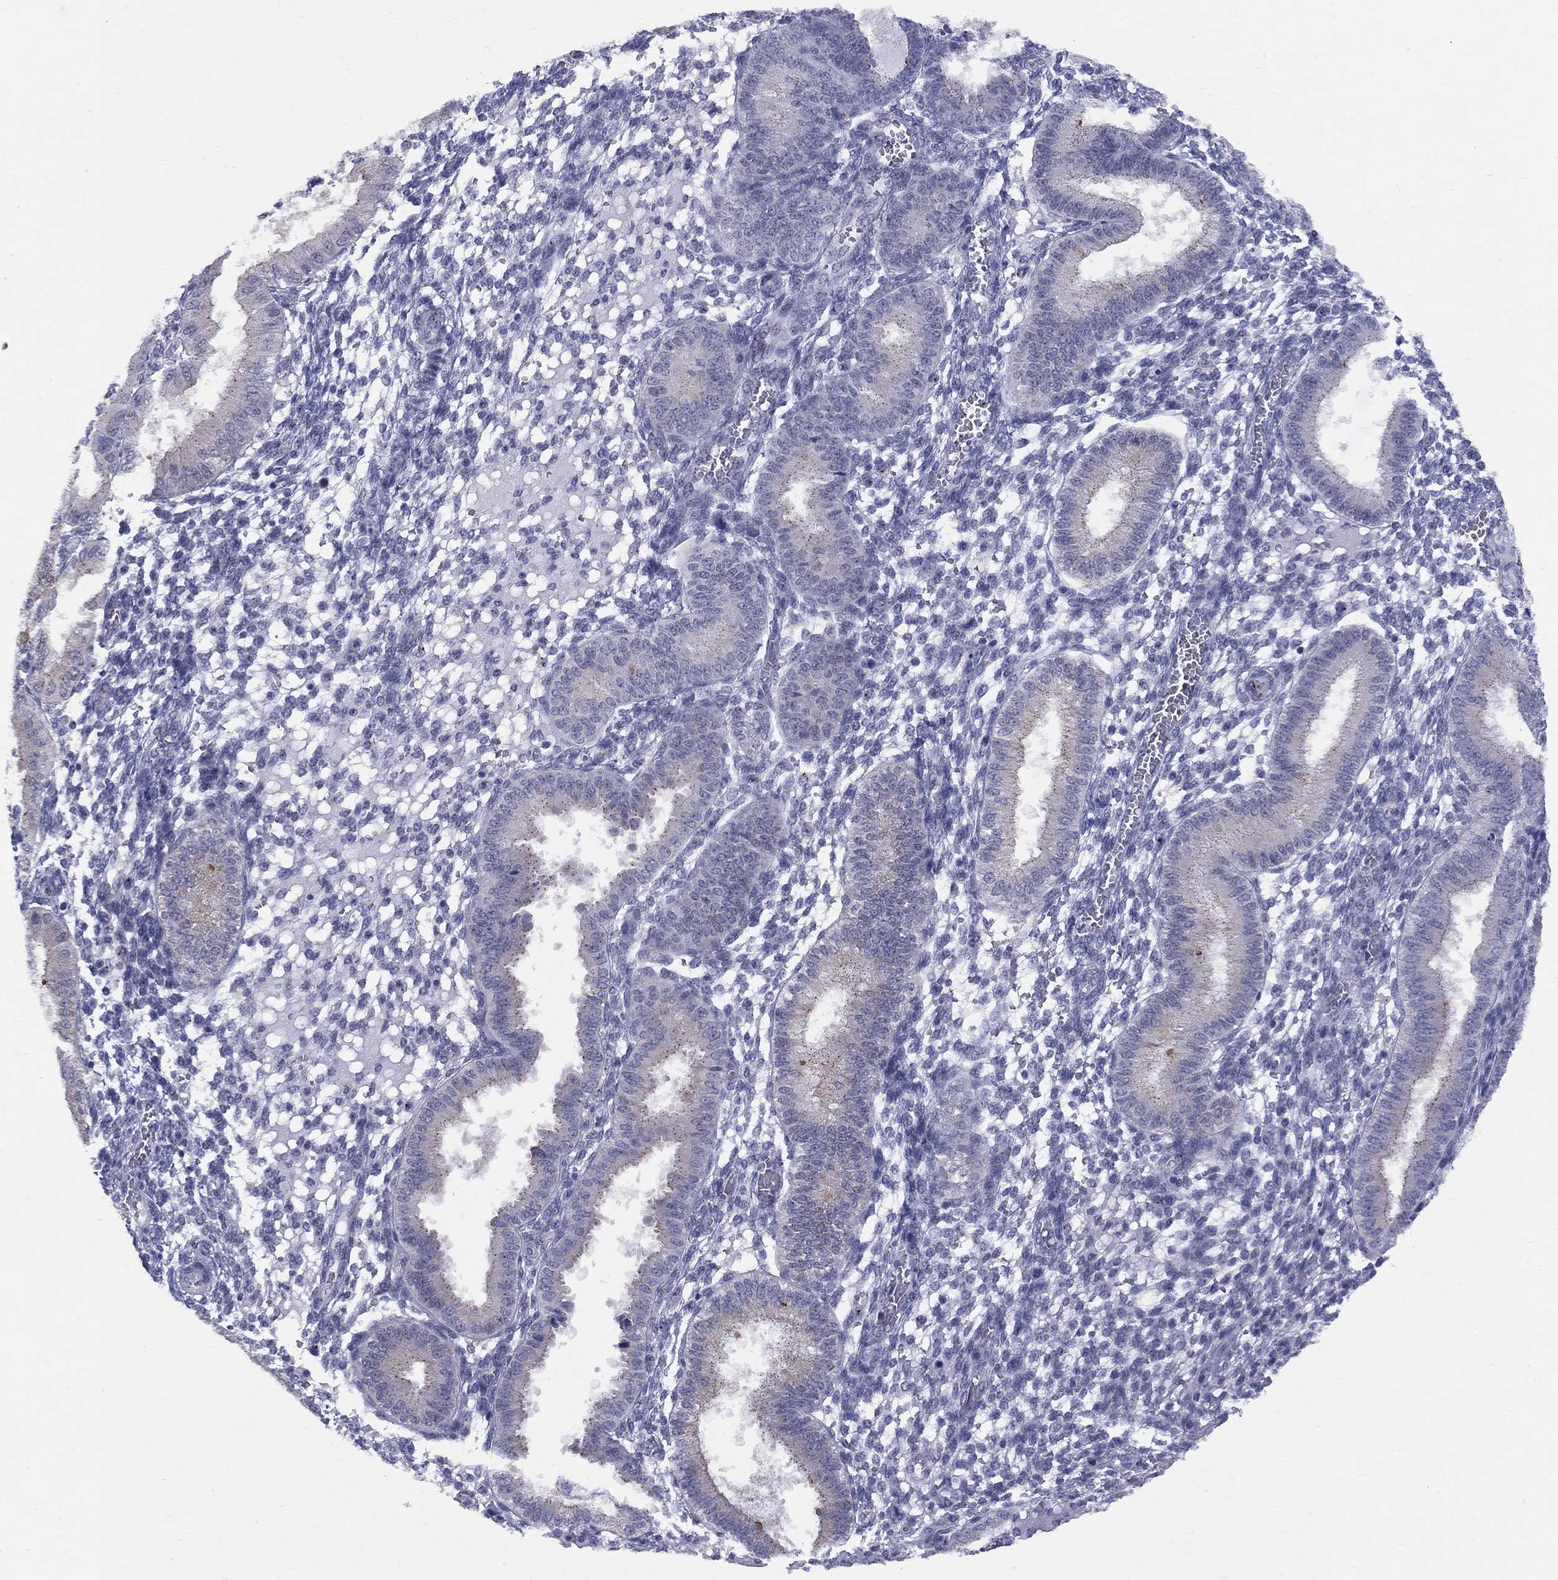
{"staining": {"intensity": "negative", "quantity": "none", "location": "none"}, "tissue": "endometrium", "cell_type": "Cells in endometrial stroma", "image_type": "normal", "snomed": [{"axis": "morphology", "description": "Normal tissue, NOS"}, {"axis": "topography", "description": "Endometrium"}], "caption": "An immunohistochemistry (IHC) histopathology image of benign endometrium is shown. There is no staining in cells in endometrial stroma of endometrium. (DAB (3,3'-diaminobenzidine) IHC with hematoxylin counter stain).", "gene": "CEP43", "patient": {"sex": "female", "age": 43}}